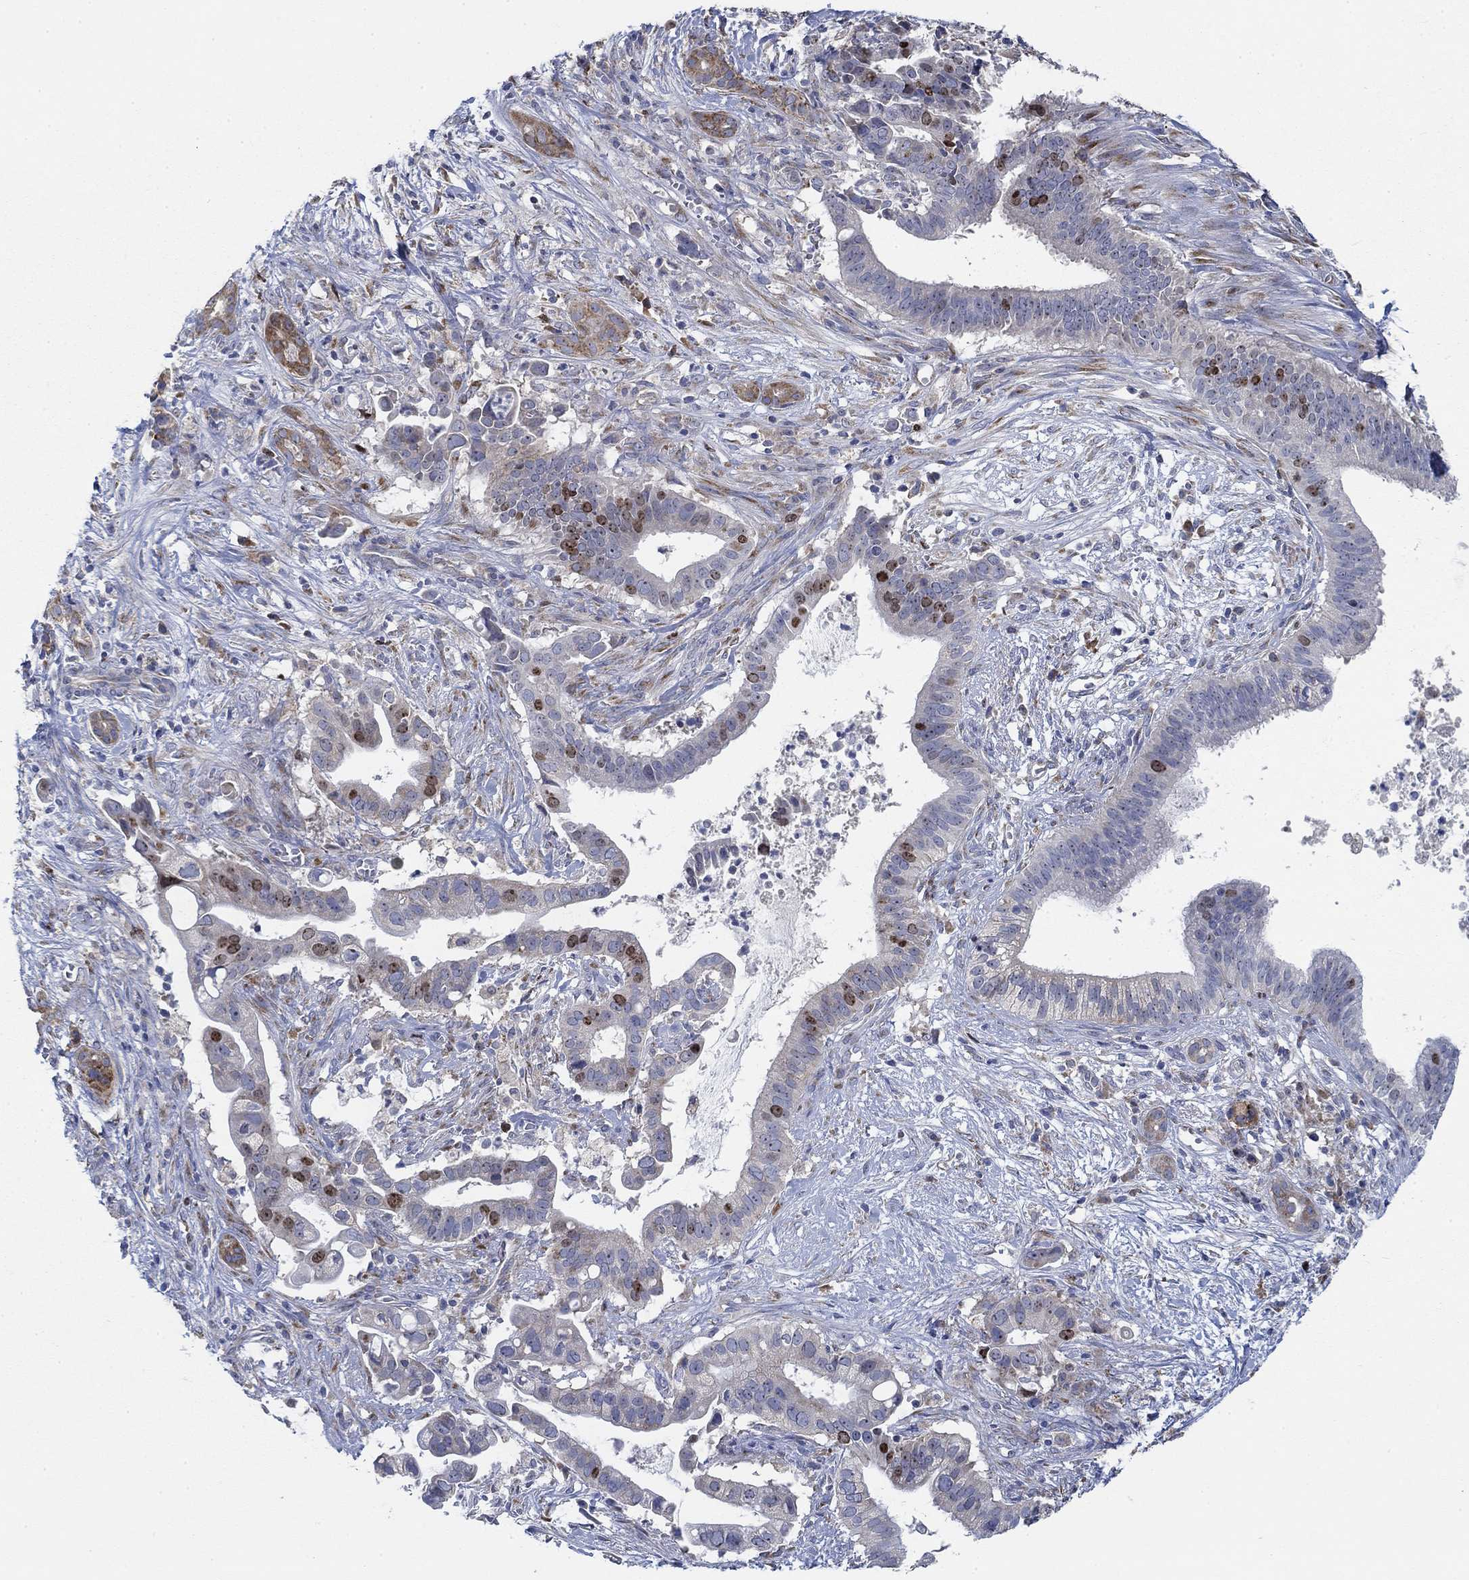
{"staining": {"intensity": "strong", "quantity": "<25%", "location": "nuclear"}, "tissue": "pancreatic cancer", "cell_type": "Tumor cells", "image_type": "cancer", "snomed": [{"axis": "morphology", "description": "Adenocarcinoma, NOS"}, {"axis": "topography", "description": "Pancreas"}], "caption": "This micrograph demonstrates pancreatic cancer (adenocarcinoma) stained with immunohistochemistry (IHC) to label a protein in brown. The nuclear of tumor cells show strong positivity for the protein. Nuclei are counter-stained blue.", "gene": "MMP24", "patient": {"sex": "male", "age": 61}}